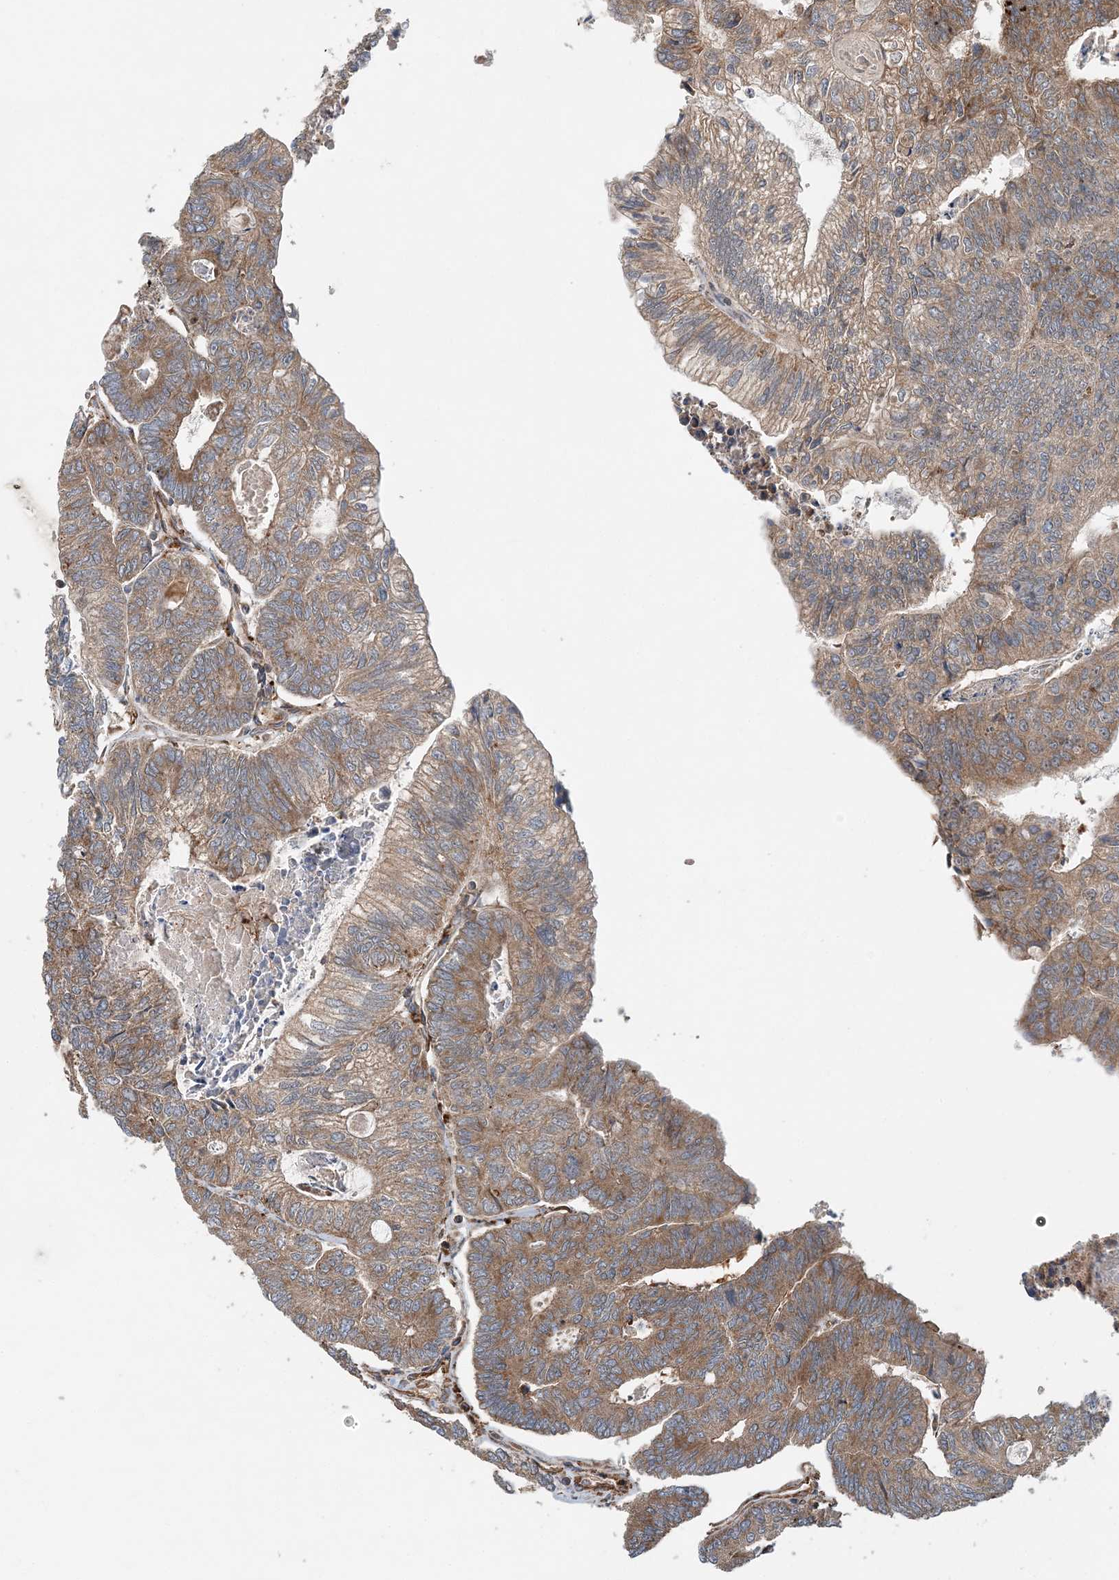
{"staining": {"intensity": "moderate", "quantity": ">75%", "location": "cytoplasmic/membranous"}, "tissue": "colorectal cancer", "cell_type": "Tumor cells", "image_type": "cancer", "snomed": [{"axis": "morphology", "description": "Adenocarcinoma, NOS"}, {"axis": "topography", "description": "Colon"}], "caption": "High-power microscopy captured an immunohistochemistry (IHC) histopathology image of colorectal cancer (adenocarcinoma), revealing moderate cytoplasmic/membranous expression in about >75% of tumor cells.", "gene": "TTI1", "patient": {"sex": "female", "age": 67}}